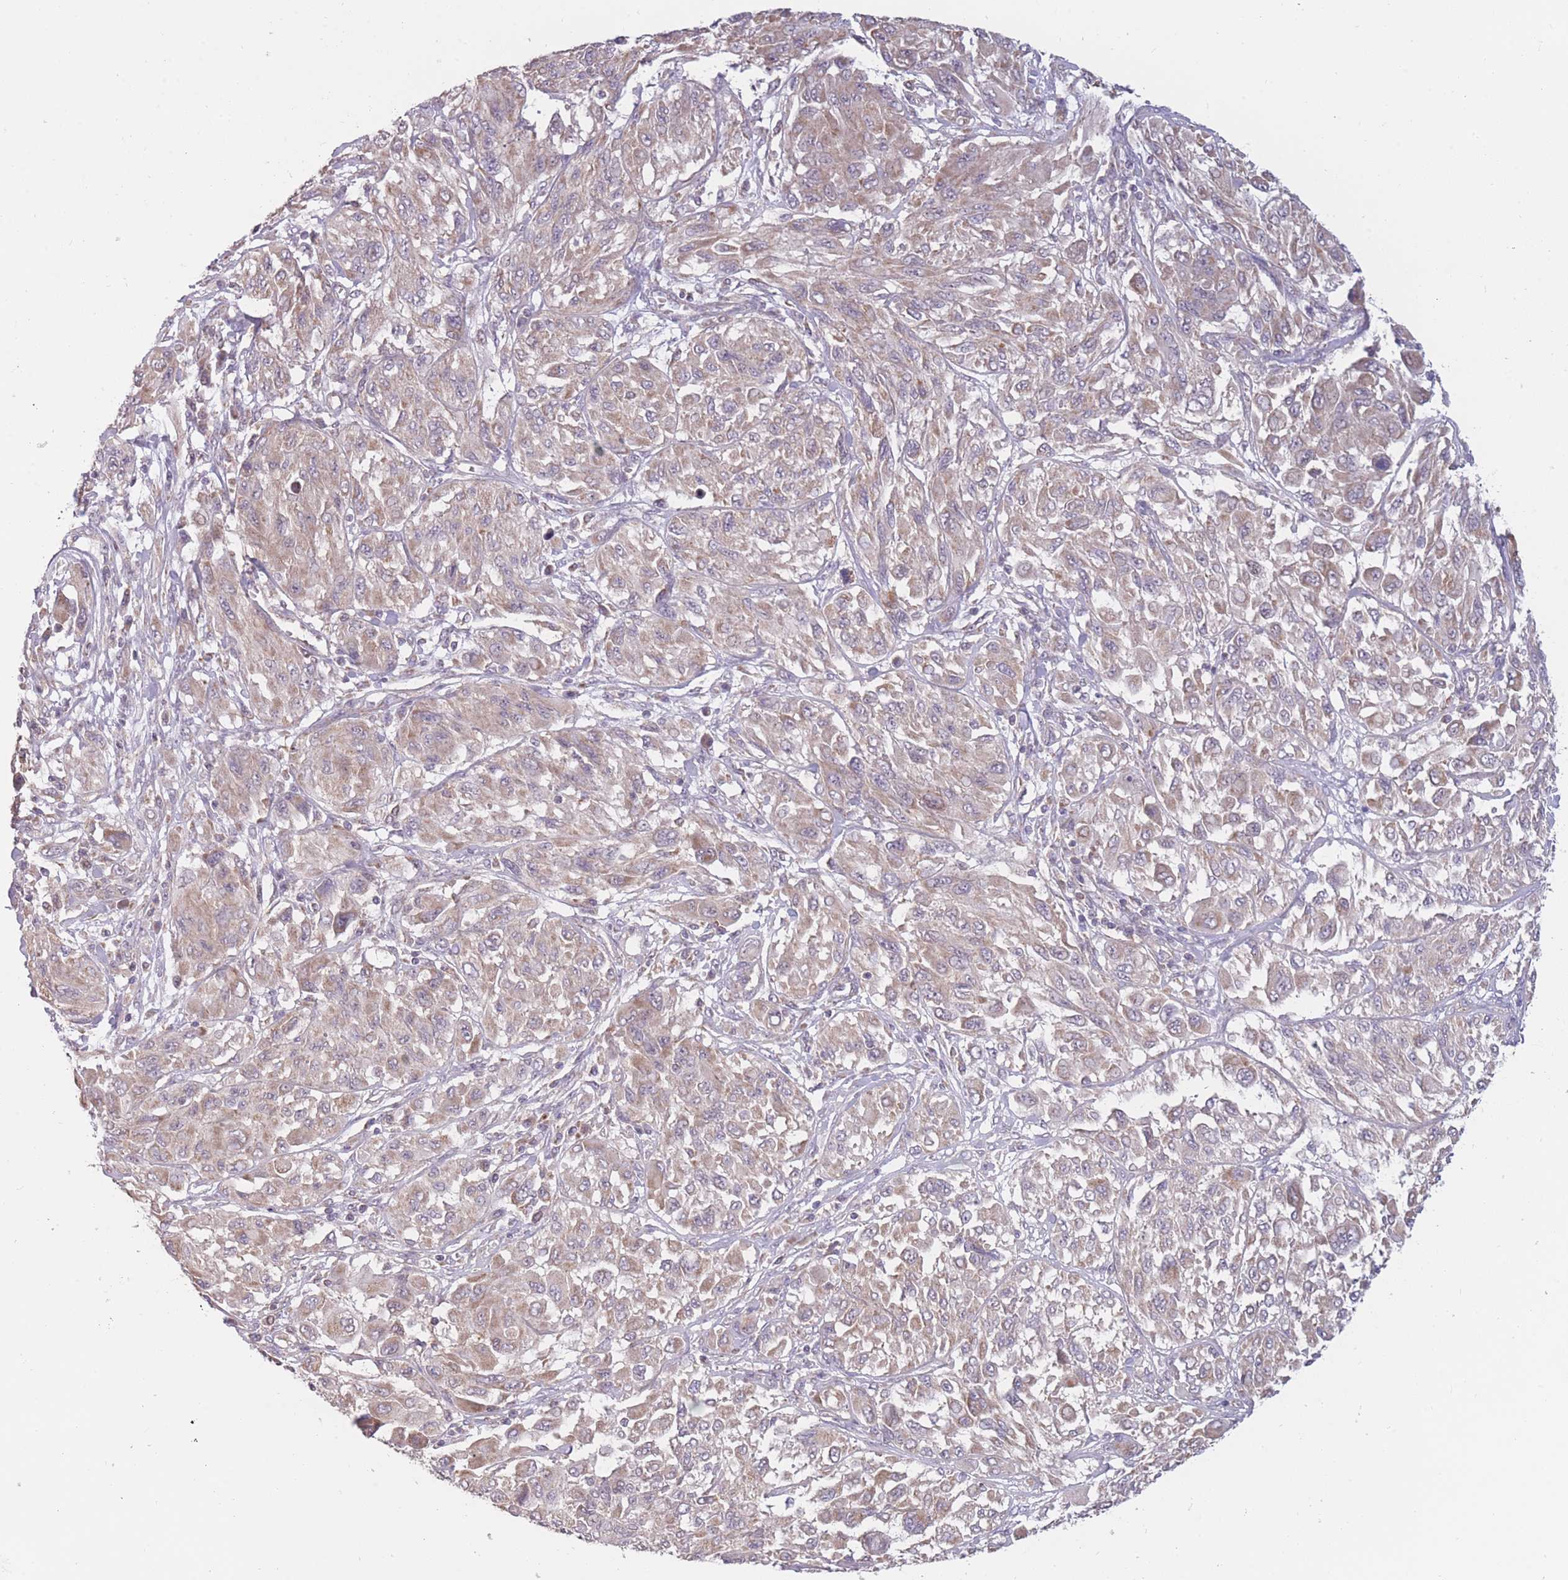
{"staining": {"intensity": "moderate", "quantity": ">75%", "location": "cytoplasmic/membranous"}, "tissue": "melanoma", "cell_type": "Tumor cells", "image_type": "cancer", "snomed": [{"axis": "morphology", "description": "Malignant melanoma, NOS"}, {"axis": "topography", "description": "Skin"}], "caption": "Immunohistochemical staining of human melanoma displays medium levels of moderate cytoplasmic/membranous protein staining in approximately >75% of tumor cells.", "gene": "MRPS18C", "patient": {"sex": "female", "age": 91}}